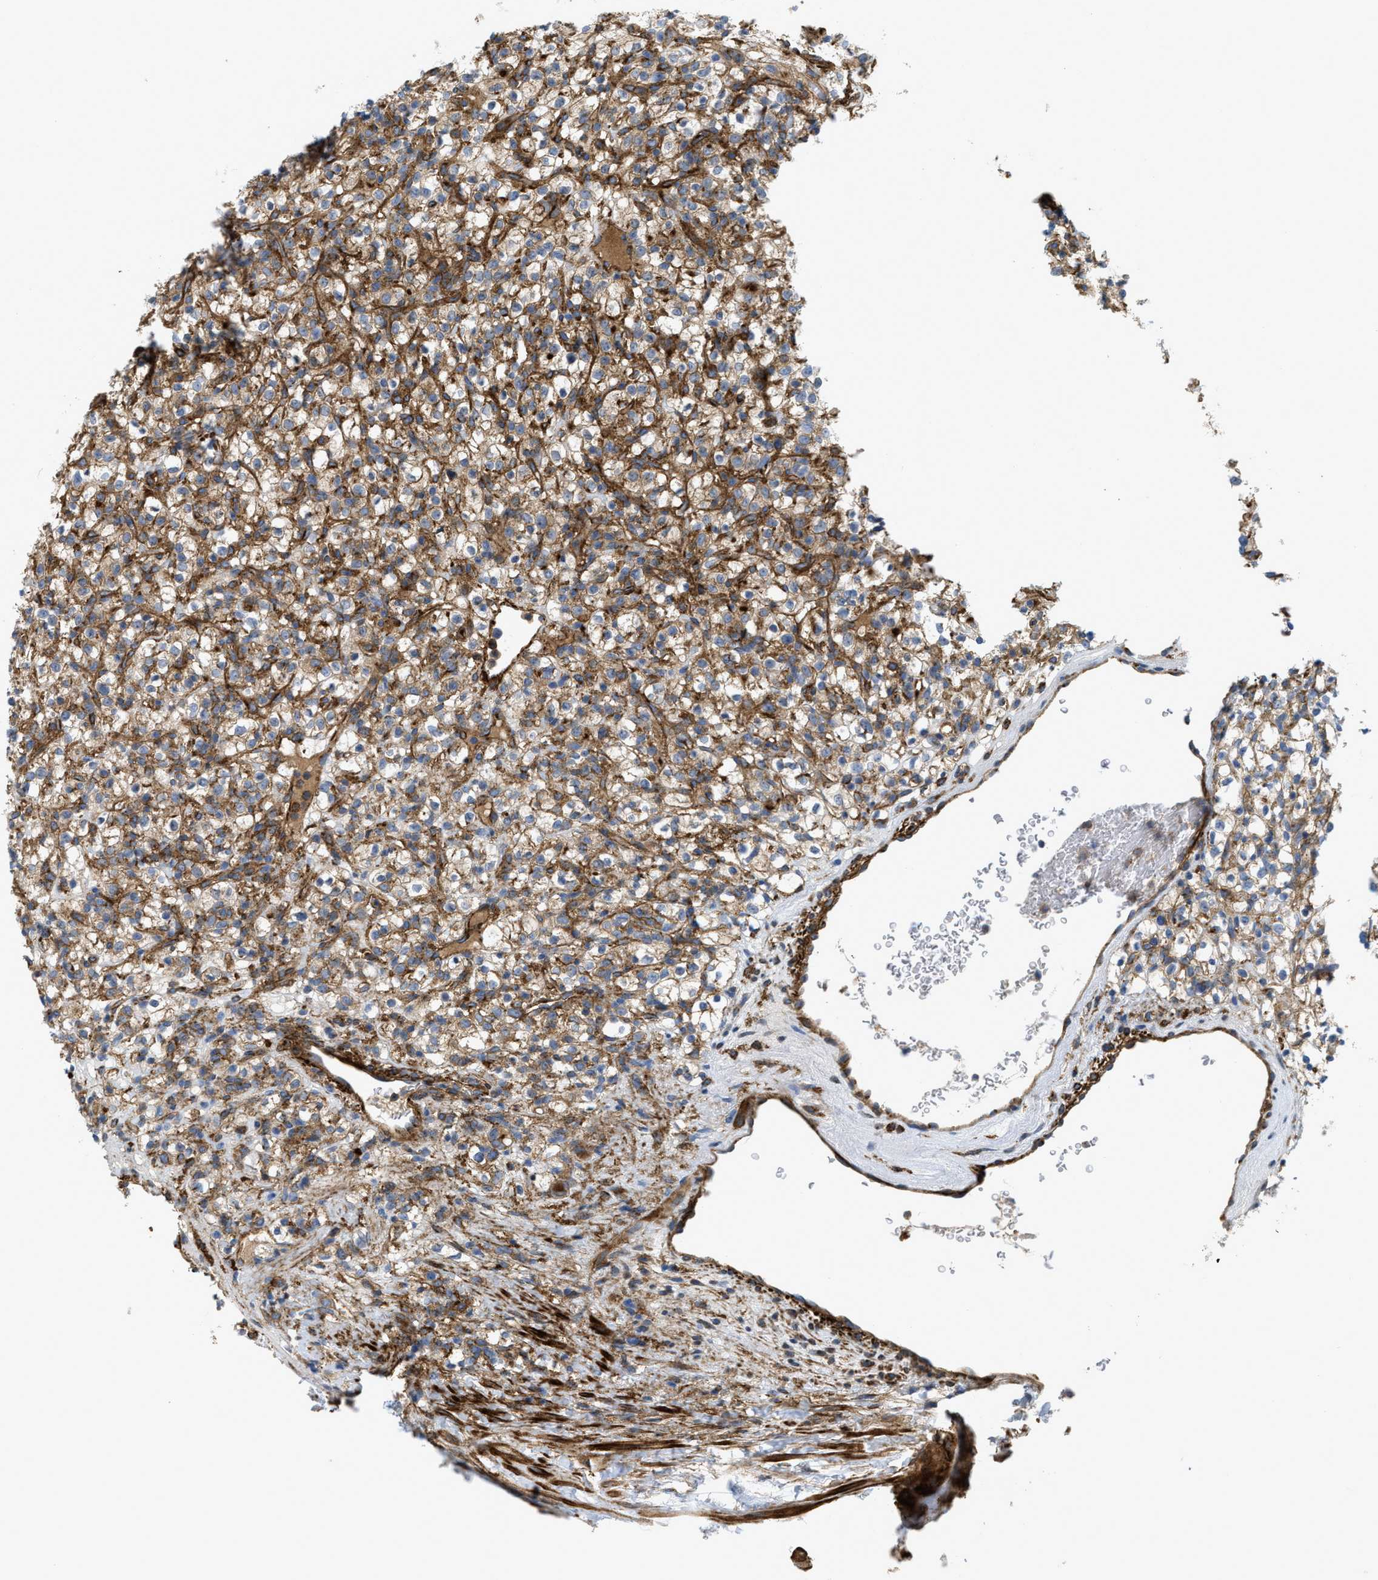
{"staining": {"intensity": "moderate", "quantity": ">75%", "location": "cytoplasmic/membranous"}, "tissue": "renal cancer", "cell_type": "Tumor cells", "image_type": "cancer", "snomed": [{"axis": "morphology", "description": "Normal tissue, NOS"}, {"axis": "morphology", "description": "Adenocarcinoma, NOS"}, {"axis": "topography", "description": "Kidney"}], "caption": "Immunohistochemistry of human renal cancer (adenocarcinoma) reveals medium levels of moderate cytoplasmic/membranous staining in approximately >75% of tumor cells.", "gene": "PICALM", "patient": {"sex": "female", "age": 72}}